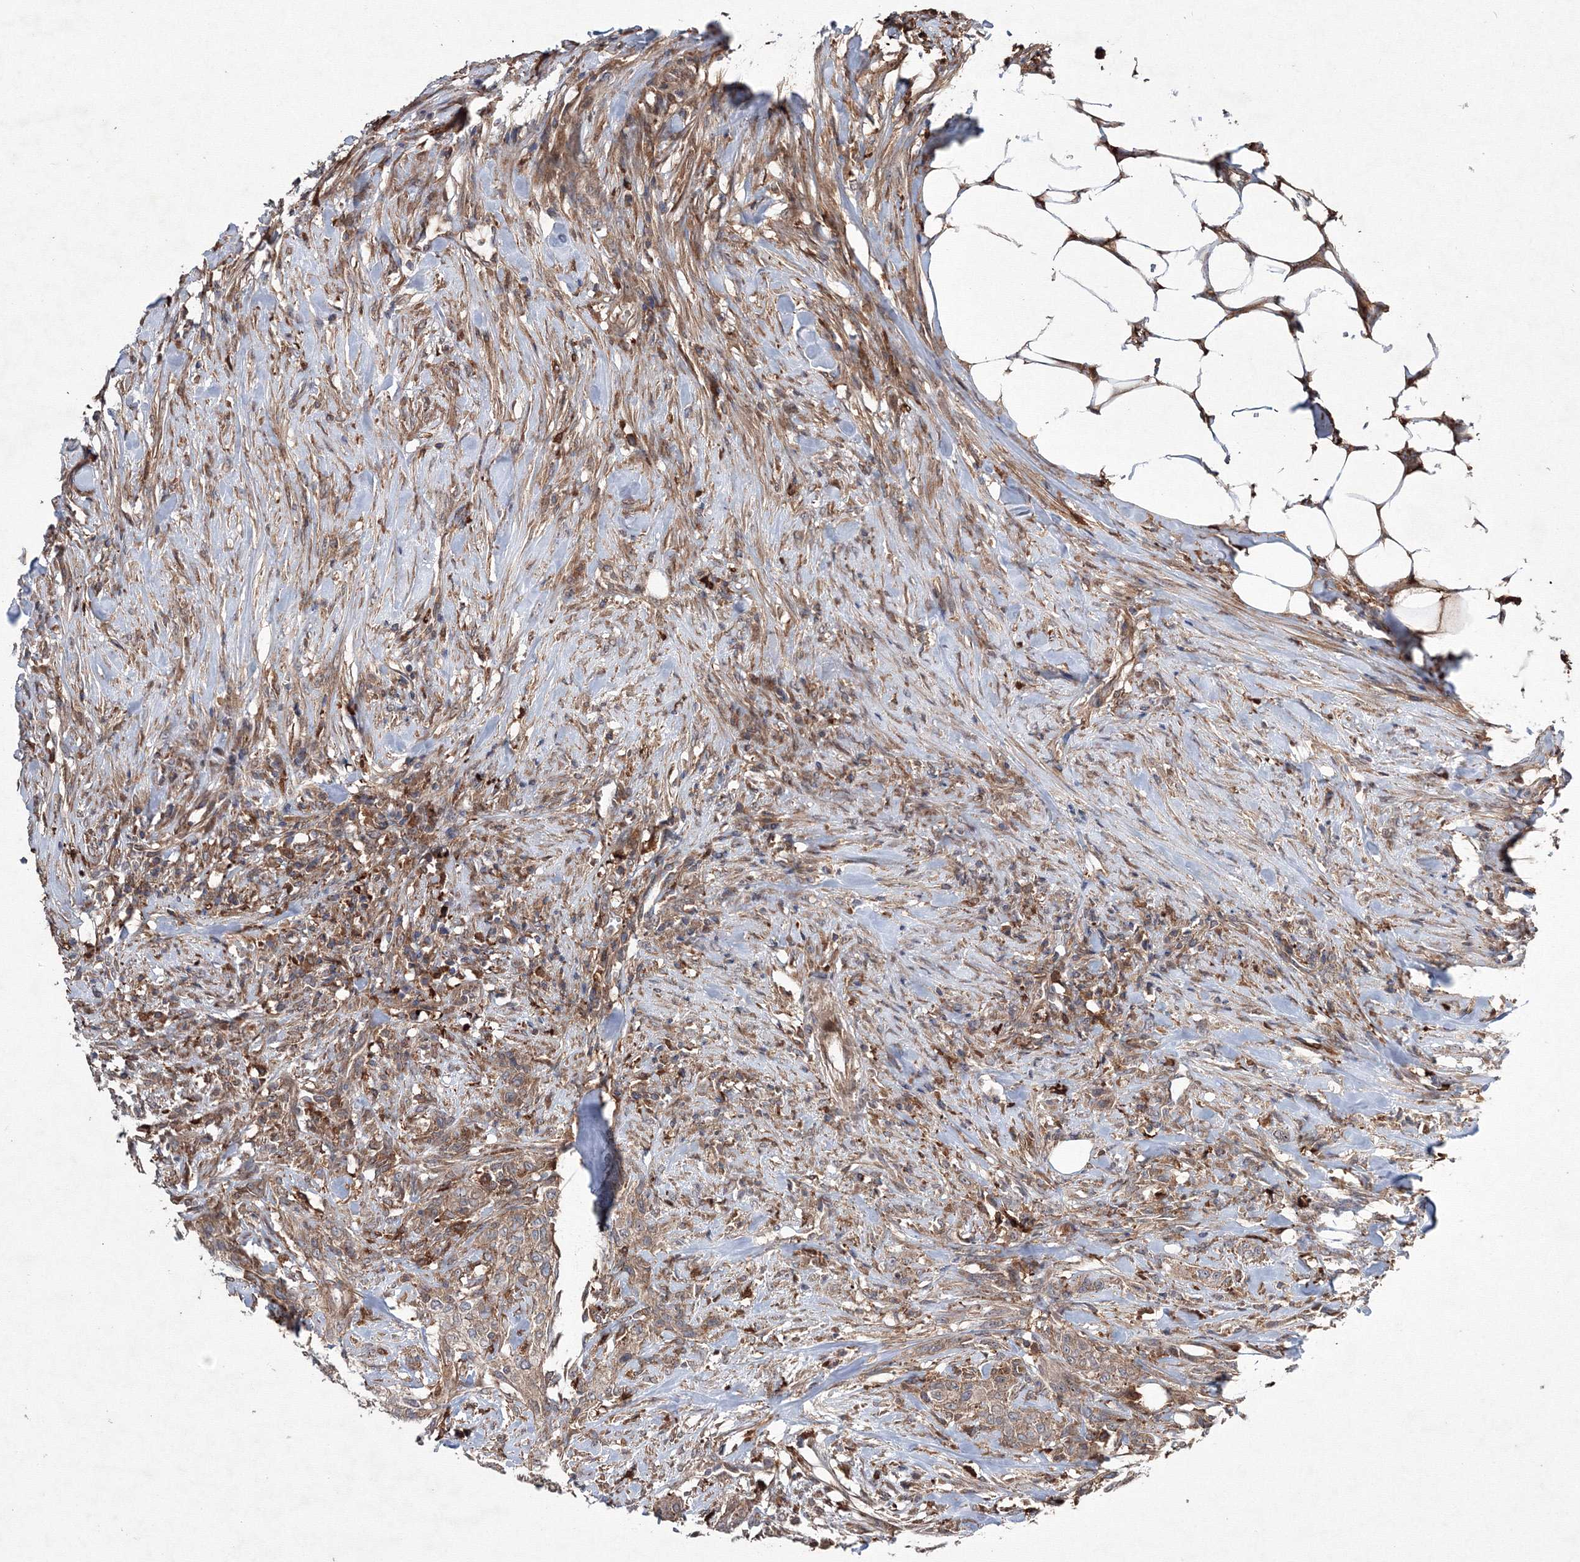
{"staining": {"intensity": "moderate", "quantity": ">75%", "location": "cytoplasmic/membranous"}, "tissue": "urothelial cancer", "cell_type": "Tumor cells", "image_type": "cancer", "snomed": [{"axis": "morphology", "description": "Urothelial carcinoma, High grade"}, {"axis": "topography", "description": "Urinary bladder"}], "caption": "Immunohistochemical staining of human urothelial carcinoma (high-grade) displays moderate cytoplasmic/membranous protein positivity in approximately >75% of tumor cells.", "gene": "RANBP3L", "patient": {"sex": "male", "age": 35}}